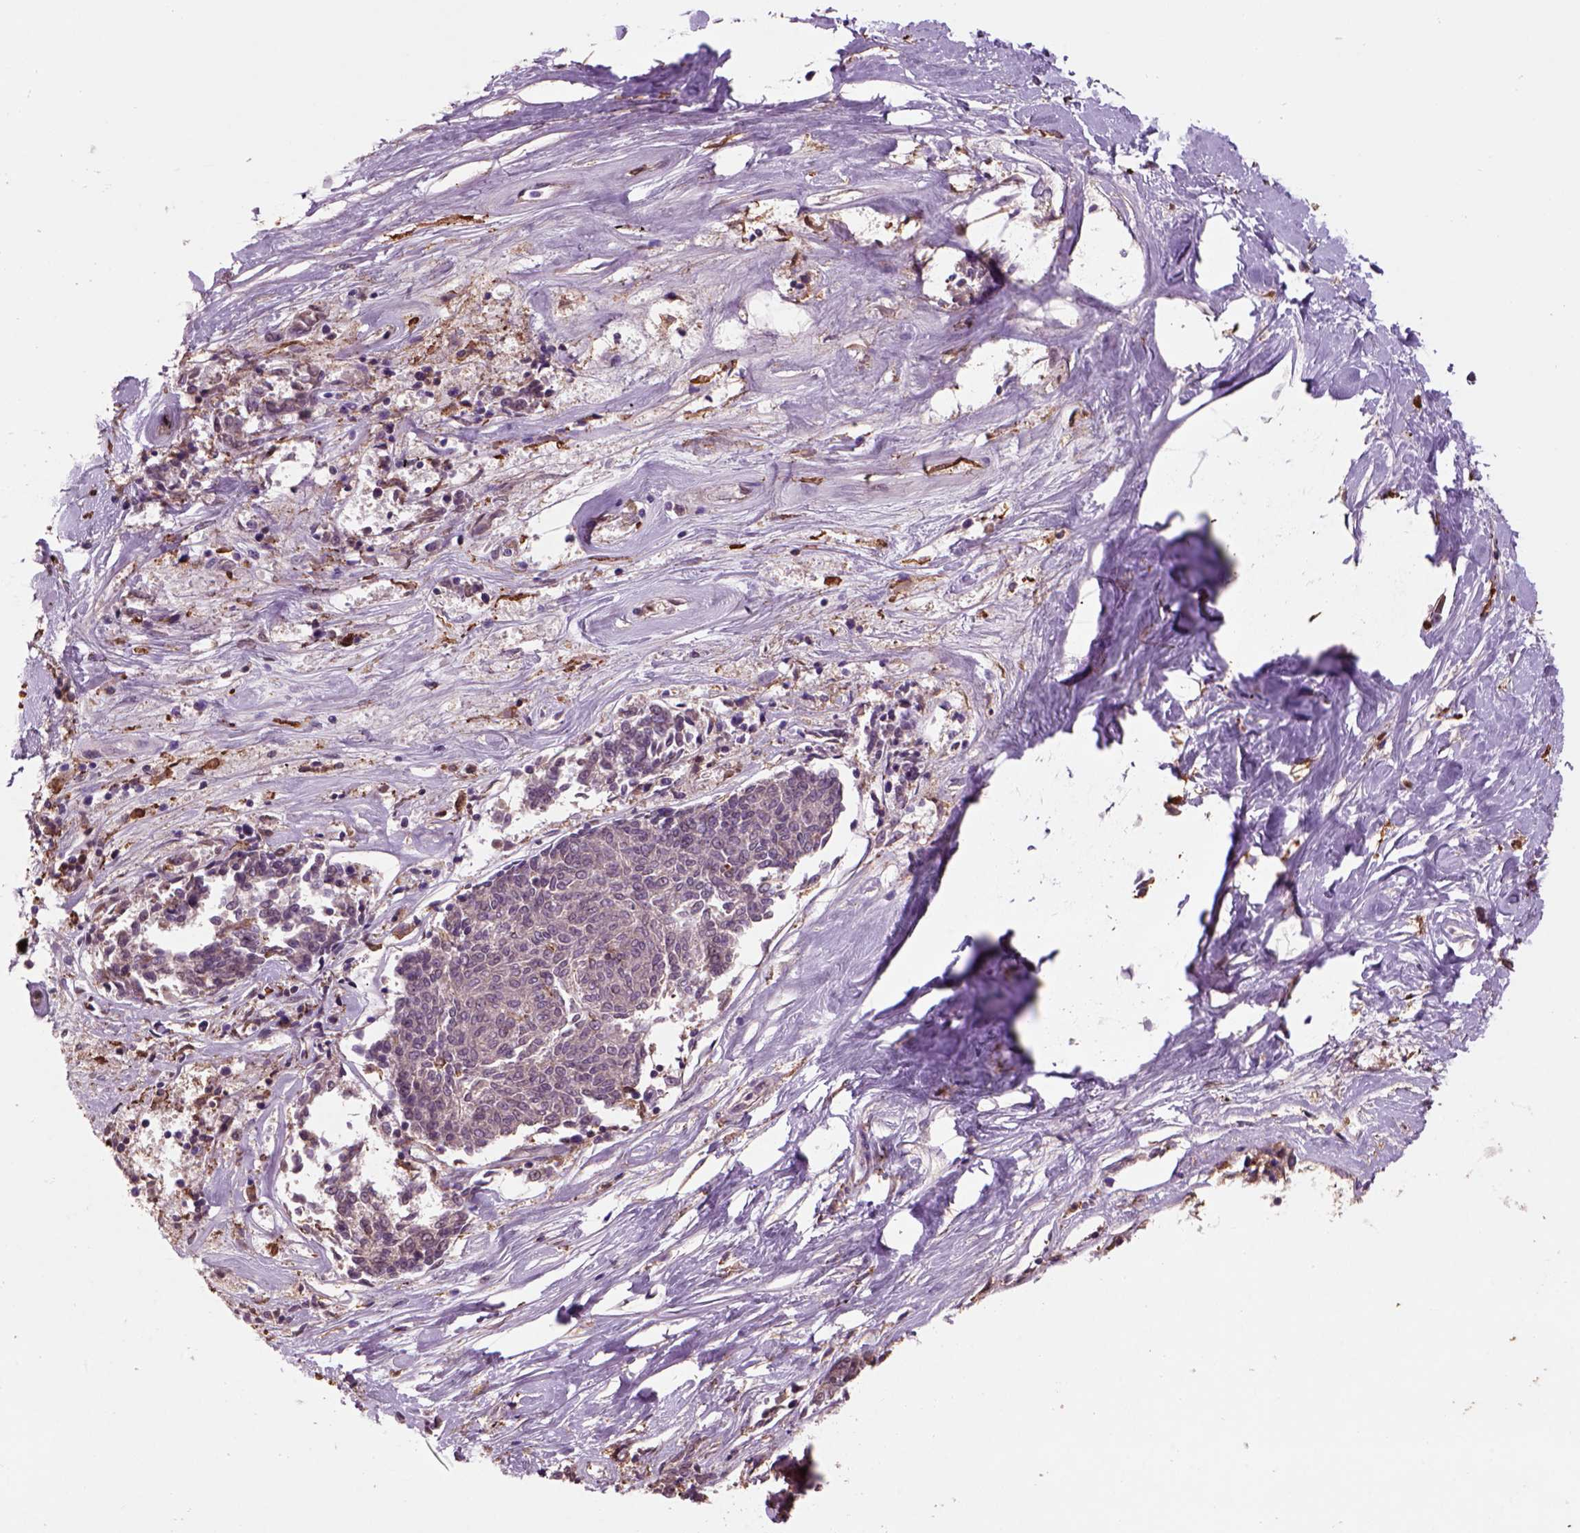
{"staining": {"intensity": "negative", "quantity": "none", "location": "none"}, "tissue": "melanoma", "cell_type": "Tumor cells", "image_type": "cancer", "snomed": [{"axis": "morphology", "description": "Malignant melanoma, NOS"}, {"axis": "topography", "description": "Skin"}], "caption": "High power microscopy micrograph of an IHC photomicrograph of malignant melanoma, revealing no significant positivity in tumor cells.", "gene": "CD14", "patient": {"sex": "female", "age": 72}}